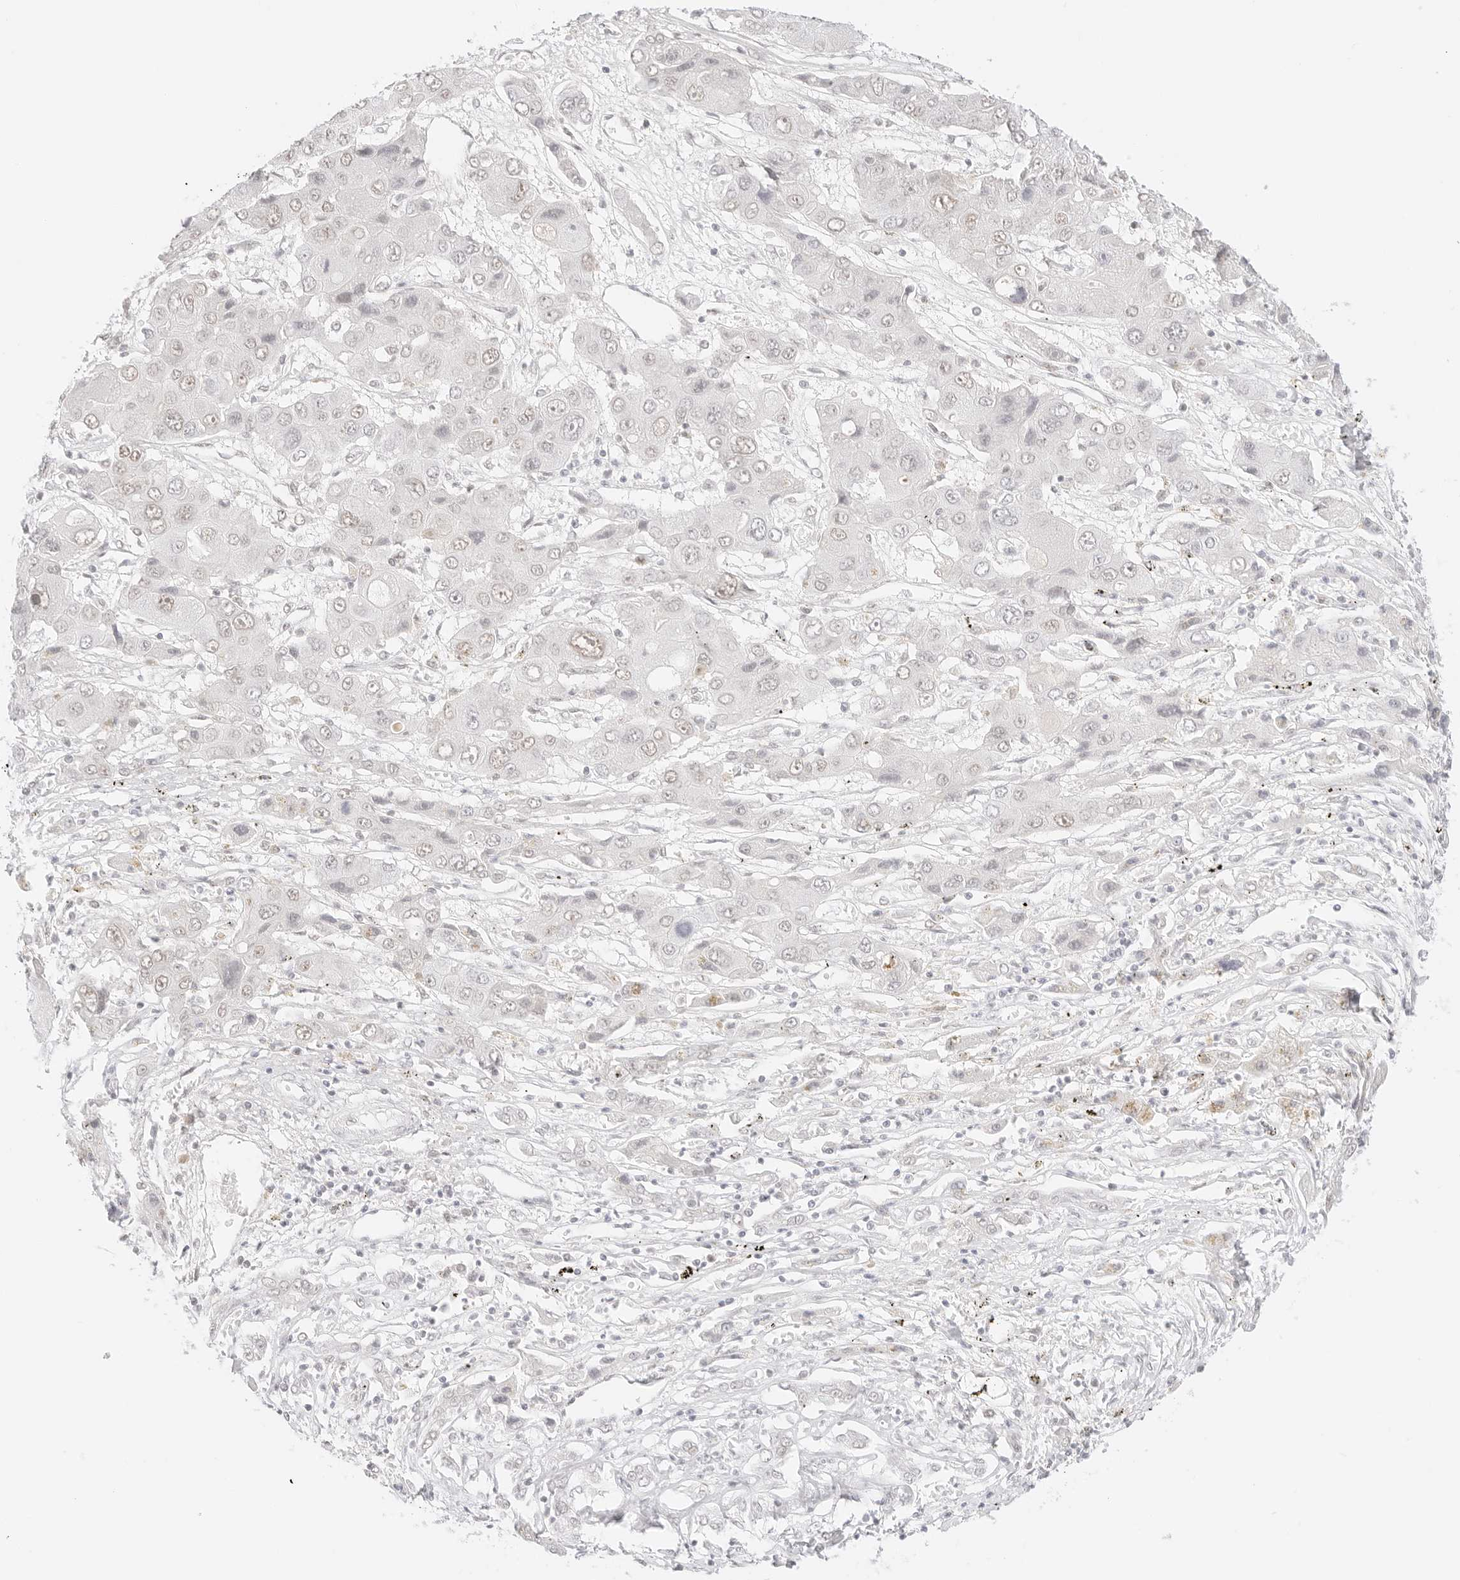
{"staining": {"intensity": "negative", "quantity": "none", "location": "none"}, "tissue": "liver cancer", "cell_type": "Tumor cells", "image_type": "cancer", "snomed": [{"axis": "morphology", "description": "Cholangiocarcinoma"}, {"axis": "topography", "description": "Liver"}], "caption": "DAB immunohistochemical staining of human cholangiocarcinoma (liver) demonstrates no significant positivity in tumor cells.", "gene": "ITGA6", "patient": {"sex": "male", "age": 67}}